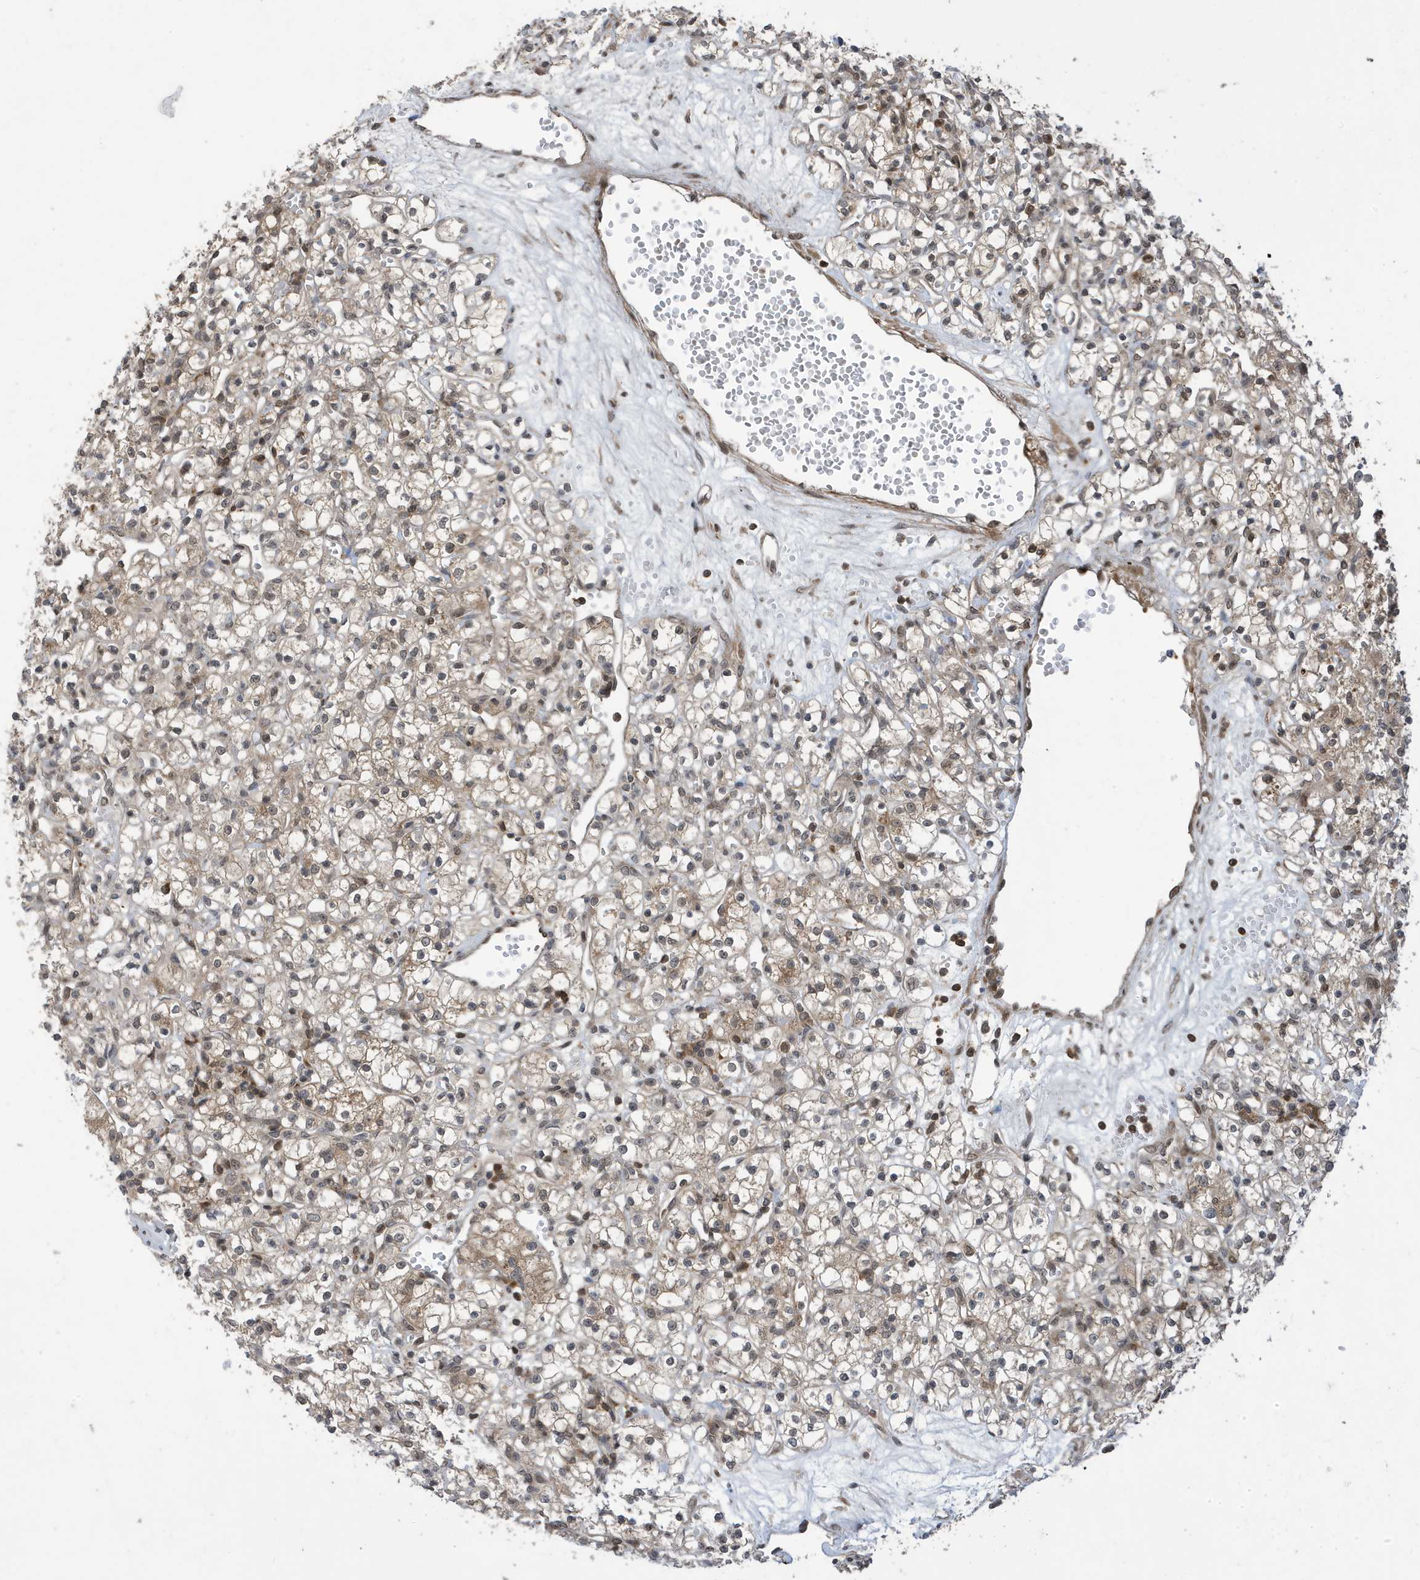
{"staining": {"intensity": "moderate", "quantity": "<25%", "location": "cytoplasmic/membranous"}, "tissue": "renal cancer", "cell_type": "Tumor cells", "image_type": "cancer", "snomed": [{"axis": "morphology", "description": "Adenocarcinoma, NOS"}, {"axis": "topography", "description": "Kidney"}], "caption": "Adenocarcinoma (renal) was stained to show a protein in brown. There is low levels of moderate cytoplasmic/membranous staining in approximately <25% of tumor cells. The staining was performed using DAB, with brown indicating positive protein expression. Nuclei are stained blue with hematoxylin.", "gene": "UBQLN1", "patient": {"sex": "female", "age": 59}}